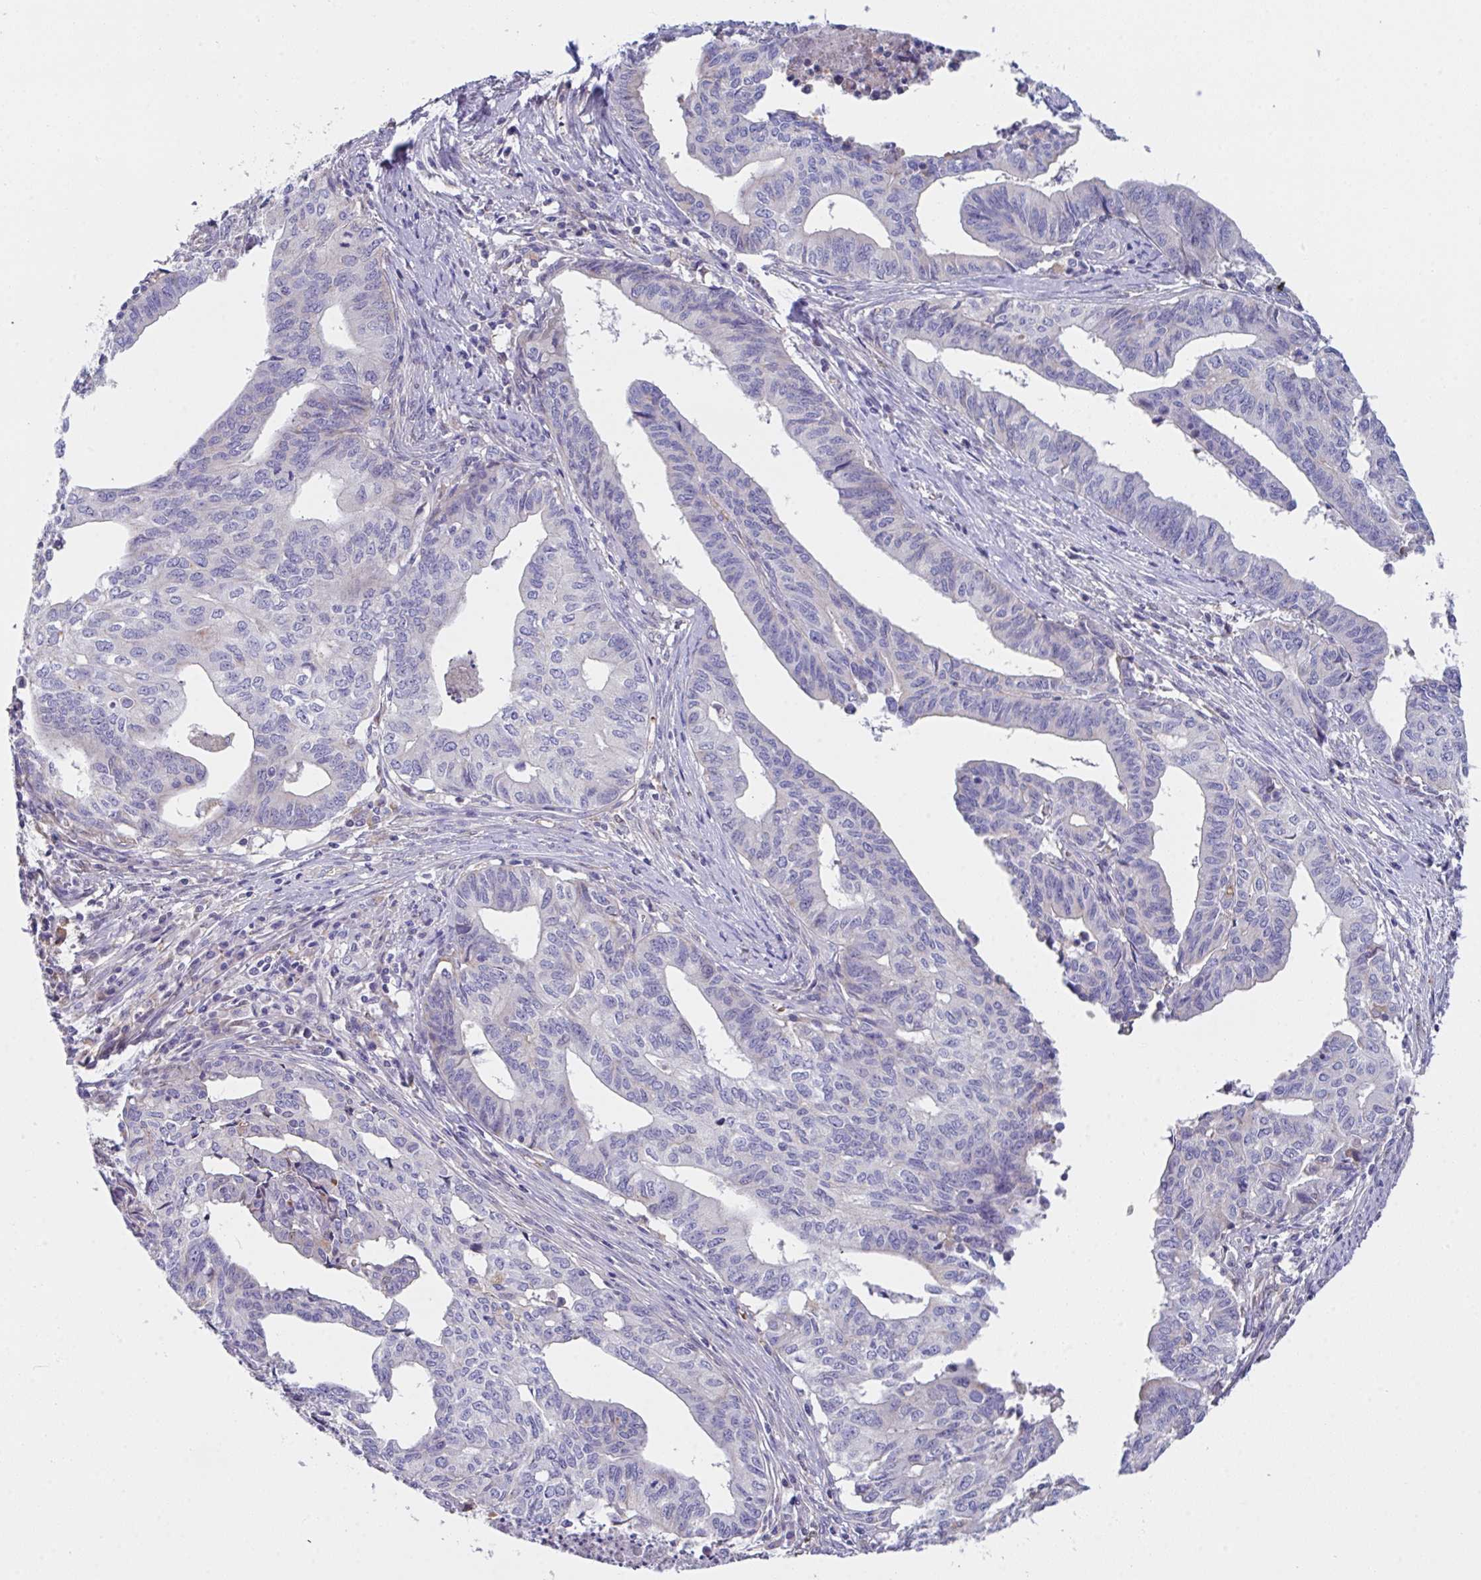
{"staining": {"intensity": "negative", "quantity": "none", "location": "none"}, "tissue": "endometrial cancer", "cell_type": "Tumor cells", "image_type": "cancer", "snomed": [{"axis": "morphology", "description": "Adenocarcinoma, NOS"}, {"axis": "topography", "description": "Endometrium"}], "caption": "The histopathology image displays no staining of tumor cells in endometrial cancer.", "gene": "TFAP2C", "patient": {"sex": "female", "age": 65}}